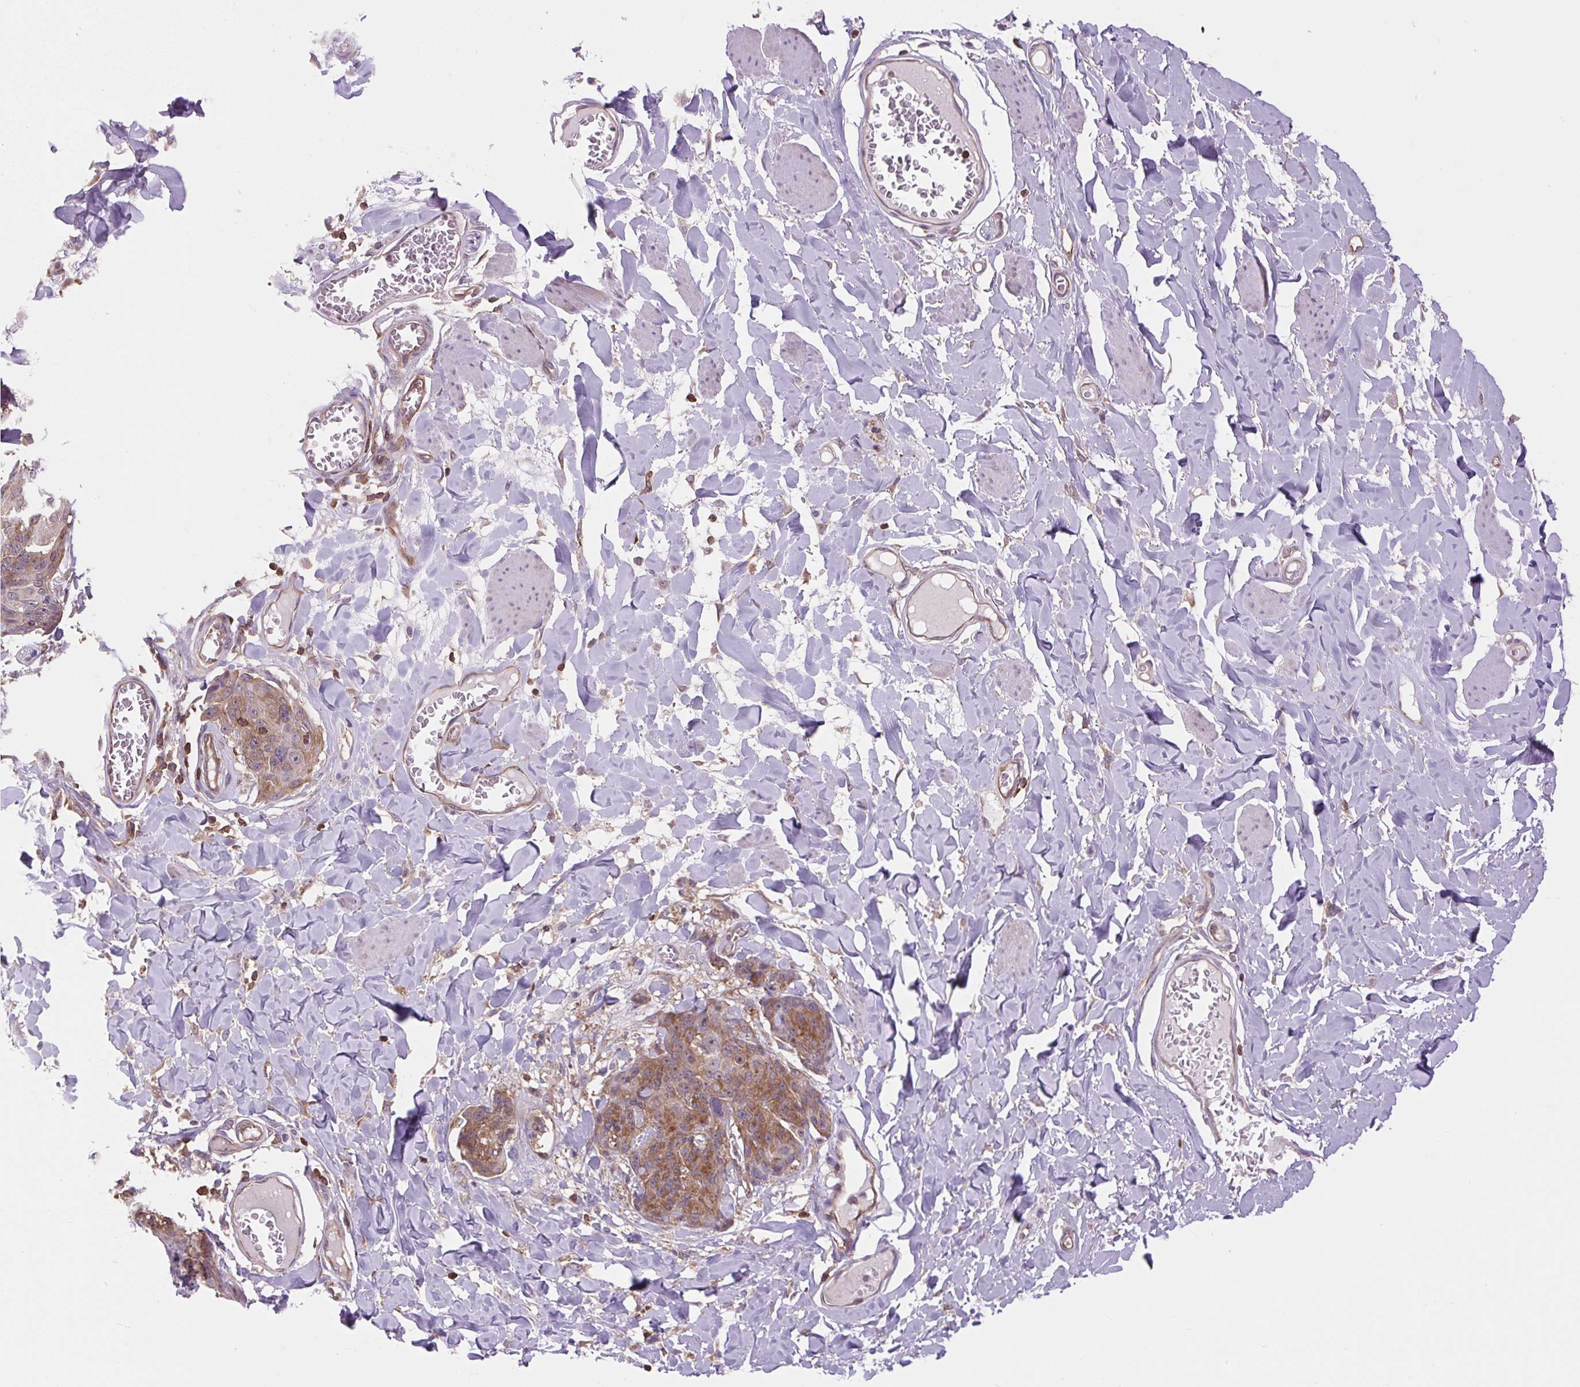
{"staining": {"intensity": "moderate", "quantity": ">75%", "location": "cytoplasmic/membranous"}, "tissue": "skin cancer", "cell_type": "Tumor cells", "image_type": "cancer", "snomed": [{"axis": "morphology", "description": "Squamous cell carcinoma, NOS"}, {"axis": "topography", "description": "Skin"}, {"axis": "topography", "description": "Vulva"}], "caption": "Tumor cells show medium levels of moderate cytoplasmic/membranous positivity in approximately >75% of cells in squamous cell carcinoma (skin). The protein of interest is stained brown, and the nuclei are stained in blue (DAB IHC with brightfield microscopy, high magnification).", "gene": "PLCG1", "patient": {"sex": "female", "age": 85}}